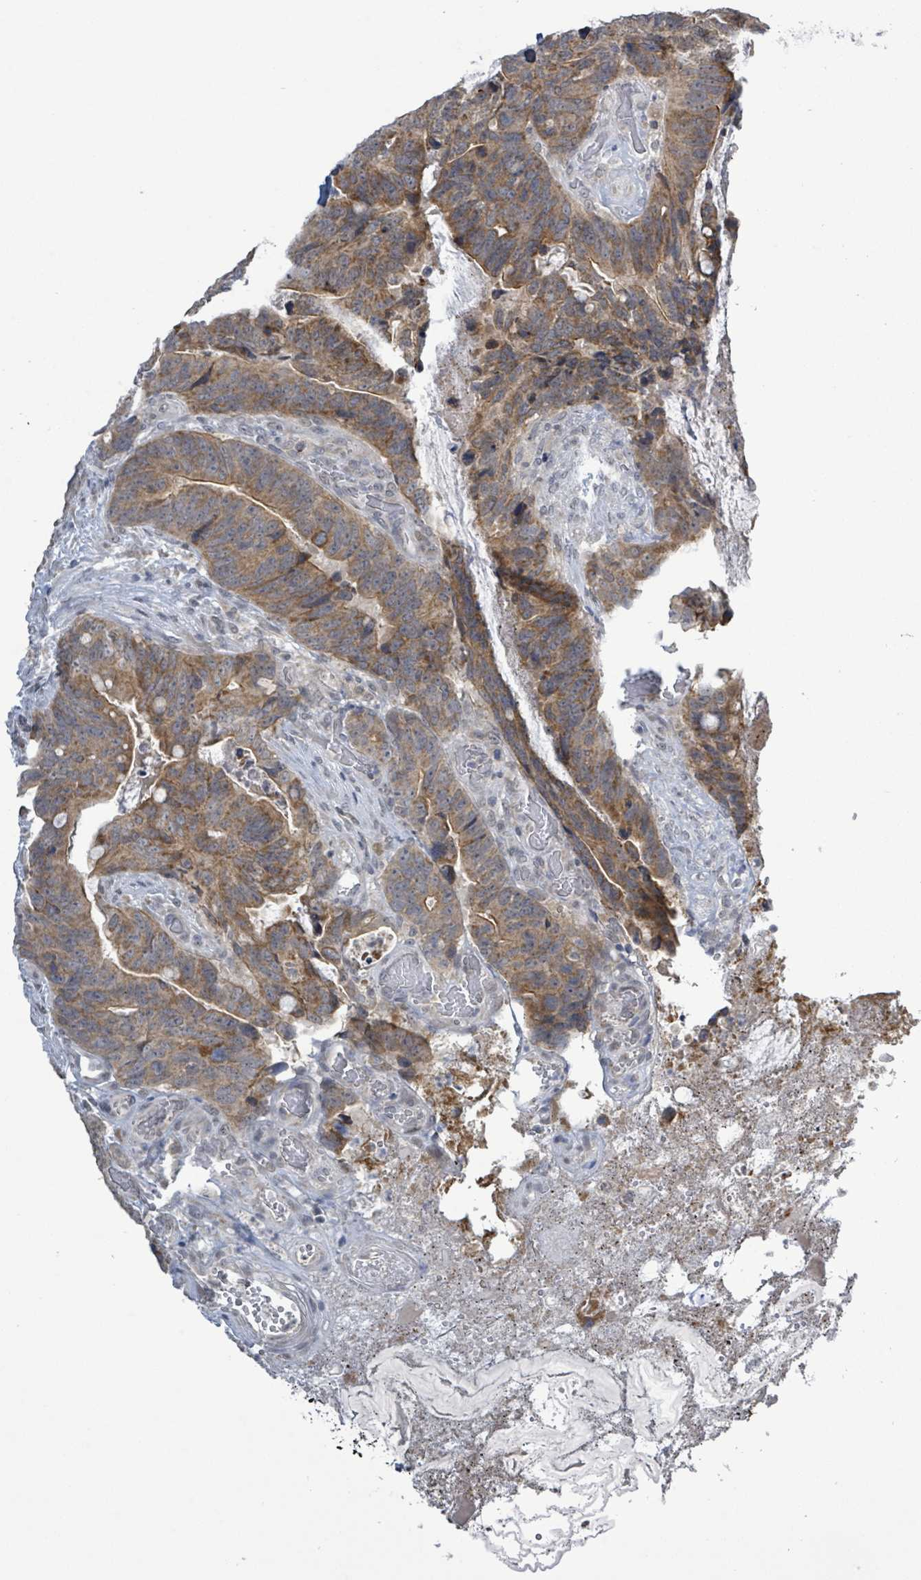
{"staining": {"intensity": "moderate", "quantity": ">75%", "location": "cytoplasmic/membranous"}, "tissue": "colorectal cancer", "cell_type": "Tumor cells", "image_type": "cancer", "snomed": [{"axis": "morphology", "description": "Adenocarcinoma, NOS"}, {"axis": "topography", "description": "Colon"}], "caption": "This is a photomicrograph of immunohistochemistry (IHC) staining of colorectal cancer (adenocarcinoma), which shows moderate staining in the cytoplasmic/membranous of tumor cells.", "gene": "COQ10B", "patient": {"sex": "female", "age": 82}}